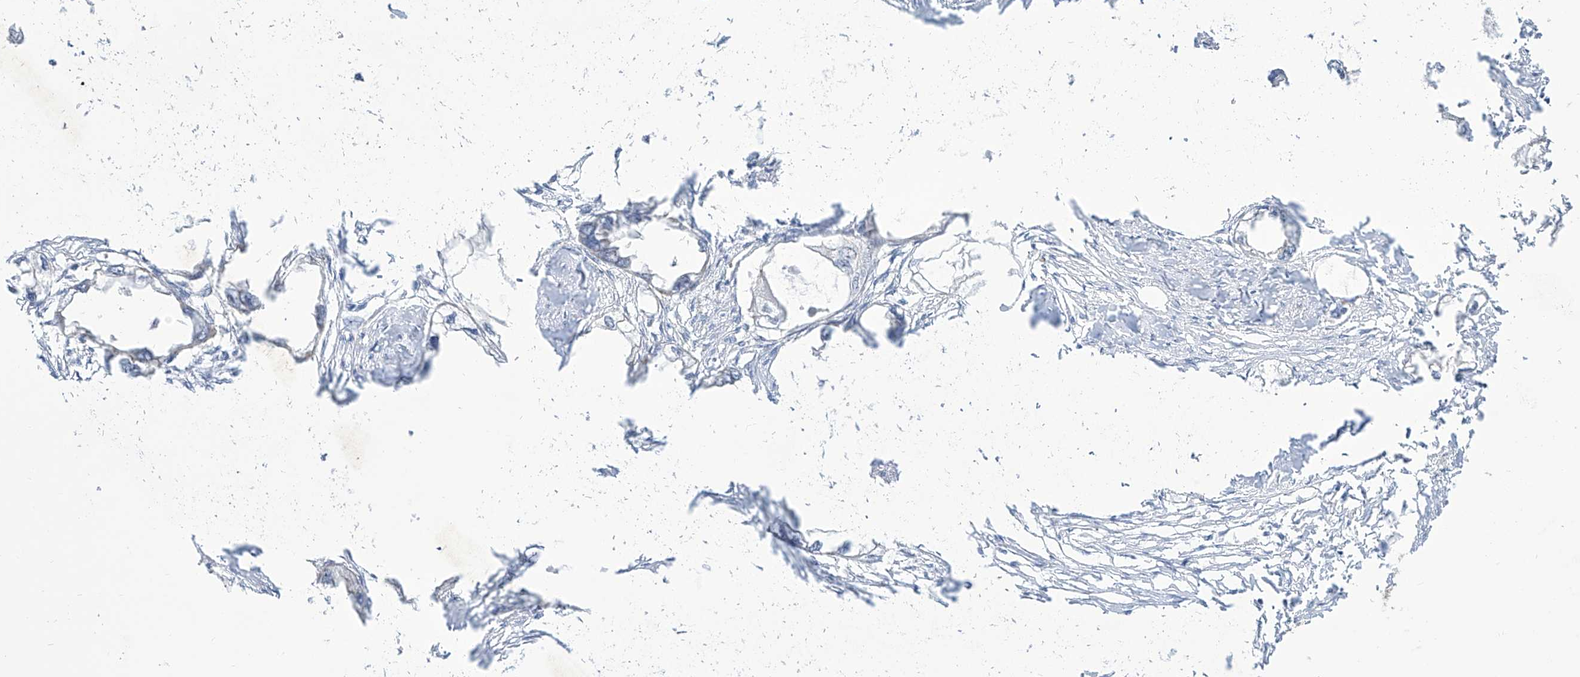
{"staining": {"intensity": "negative", "quantity": "none", "location": "none"}, "tissue": "endometrial cancer", "cell_type": "Tumor cells", "image_type": "cancer", "snomed": [{"axis": "morphology", "description": "Adenocarcinoma, NOS"}, {"axis": "morphology", "description": "Adenocarcinoma, metastatic, NOS"}, {"axis": "topography", "description": "Adipose tissue"}, {"axis": "topography", "description": "Endometrium"}], "caption": "This is an immunohistochemistry (IHC) micrograph of human endometrial cancer. There is no staining in tumor cells.", "gene": "LRRC1", "patient": {"sex": "female", "age": 67}}